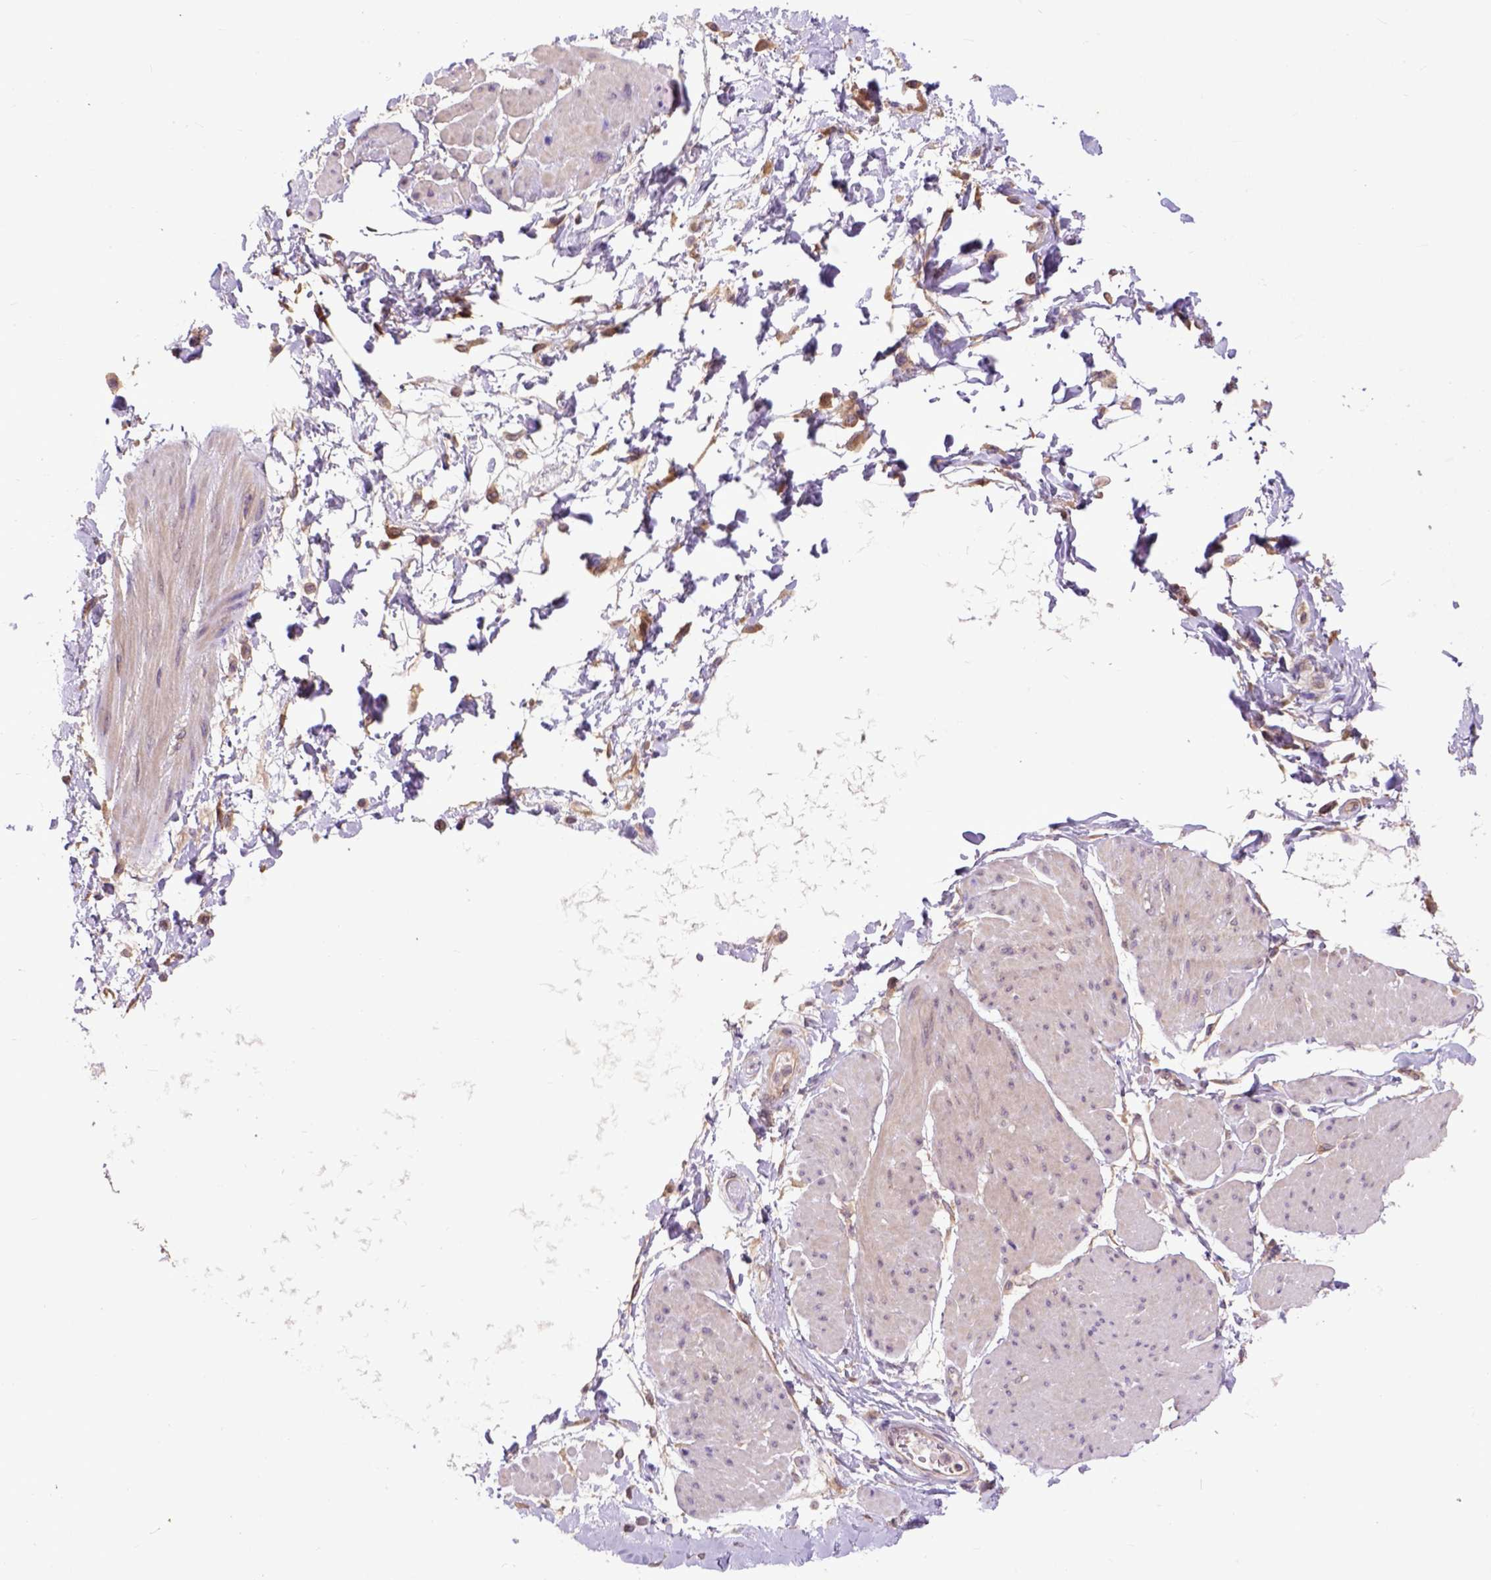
{"staining": {"intensity": "negative", "quantity": "none", "location": "none"}, "tissue": "adipose tissue", "cell_type": "Adipocytes", "image_type": "normal", "snomed": [{"axis": "morphology", "description": "Normal tissue, NOS"}, {"axis": "topography", "description": "Urinary bladder"}, {"axis": "topography", "description": "Peripheral nerve tissue"}], "caption": "Immunohistochemical staining of normal human adipose tissue displays no significant expression in adipocytes. (Immunohistochemistry (ihc), brightfield microscopy, high magnification).", "gene": "ARL1", "patient": {"sex": "female", "age": 60}}